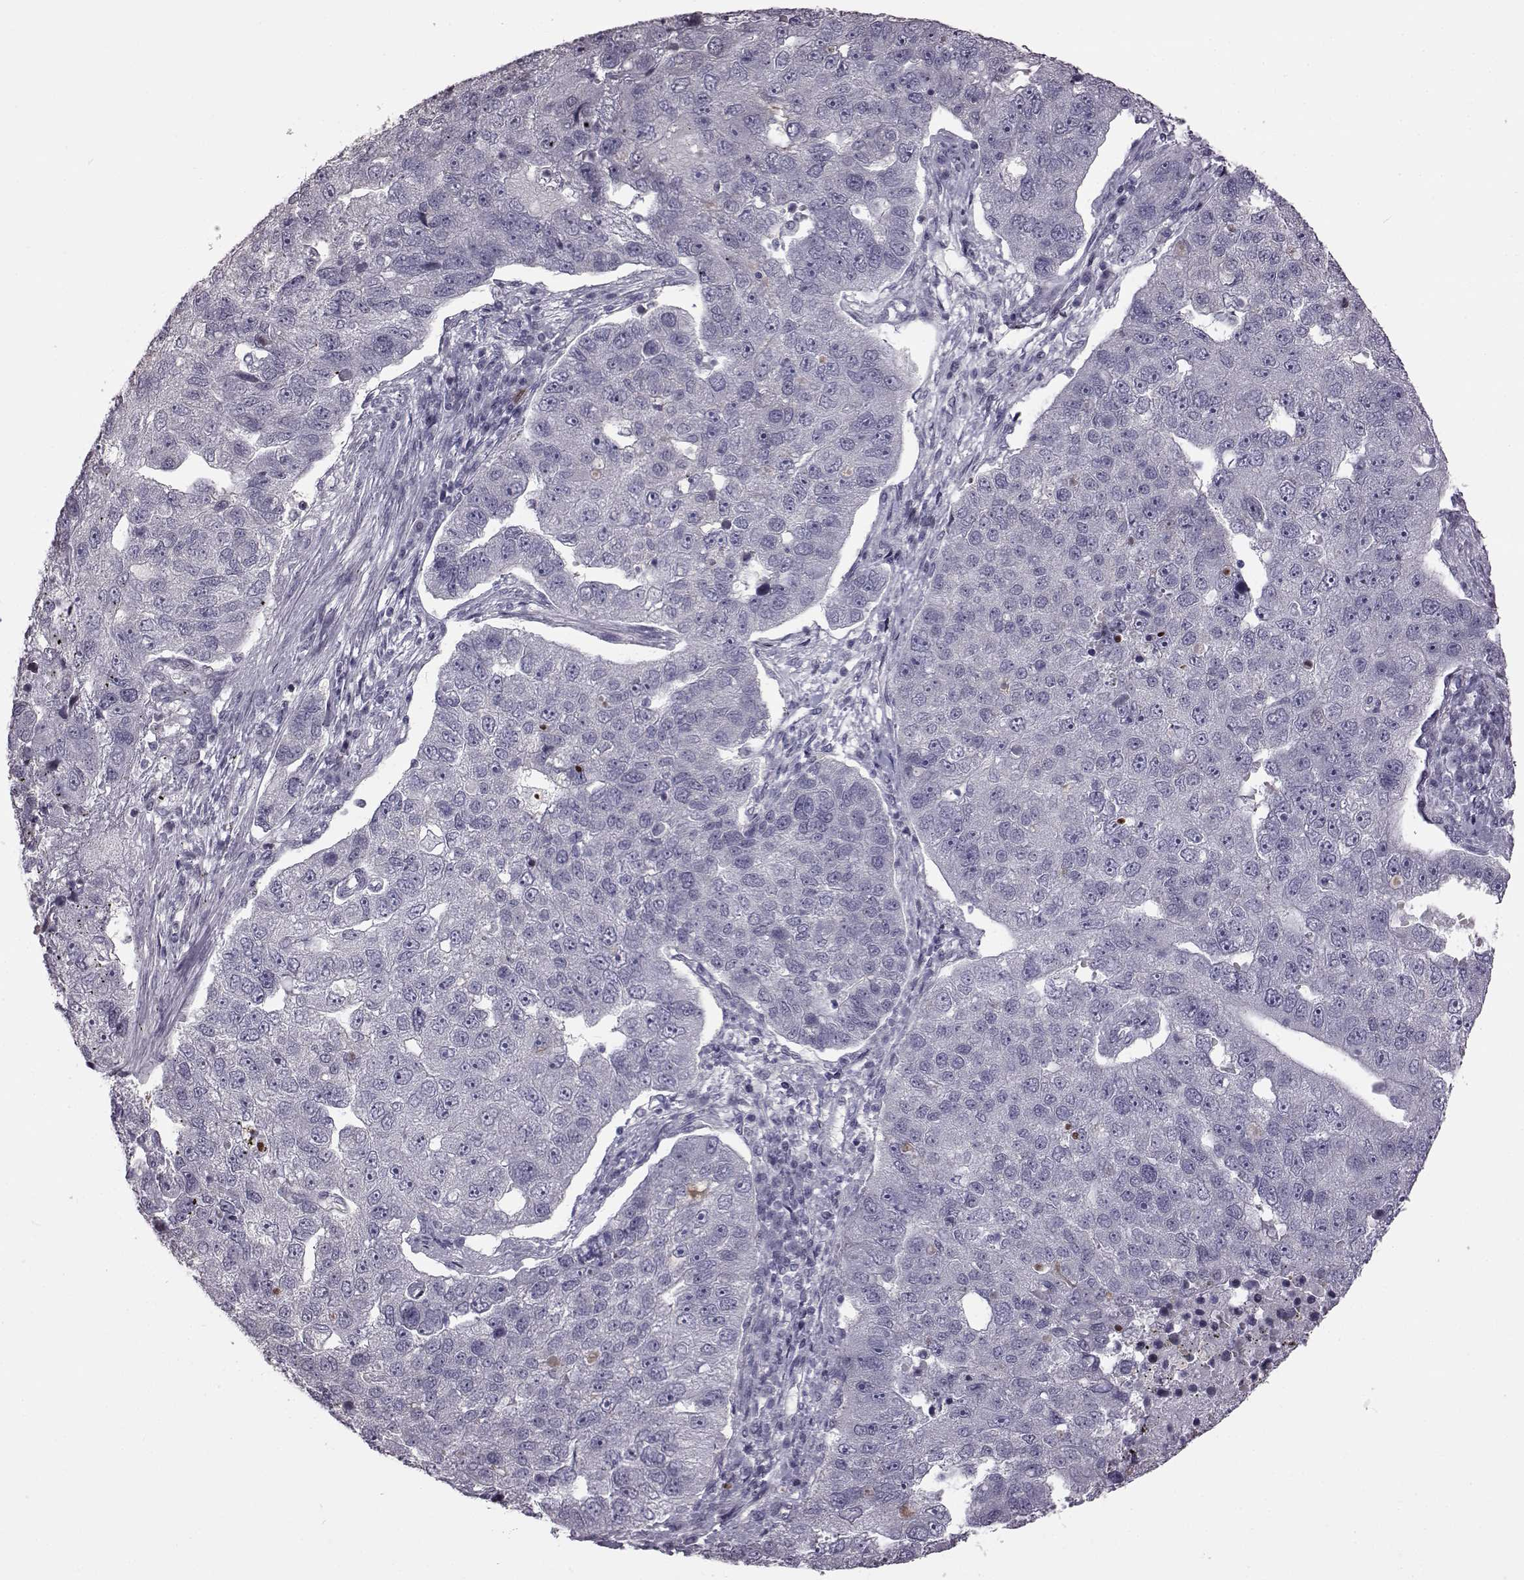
{"staining": {"intensity": "negative", "quantity": "none", "location": "none"}, "tissue": "pancreatic cancer", "cell_type": "Tumor cells", "image_type": "cancer", "snomed": [{"axis": "morphology", "description": "Adenocarcinoma, NOS"}, {"axis": "topography", "description": "Pancreas"}], "caption": "Pancreatic cancer (adenocarcinoma) was stained to show a protein in brown. There is no significant staining in tumor cells.", "gene": "GAL", "patient": {"sex": "female", "age": 61}}